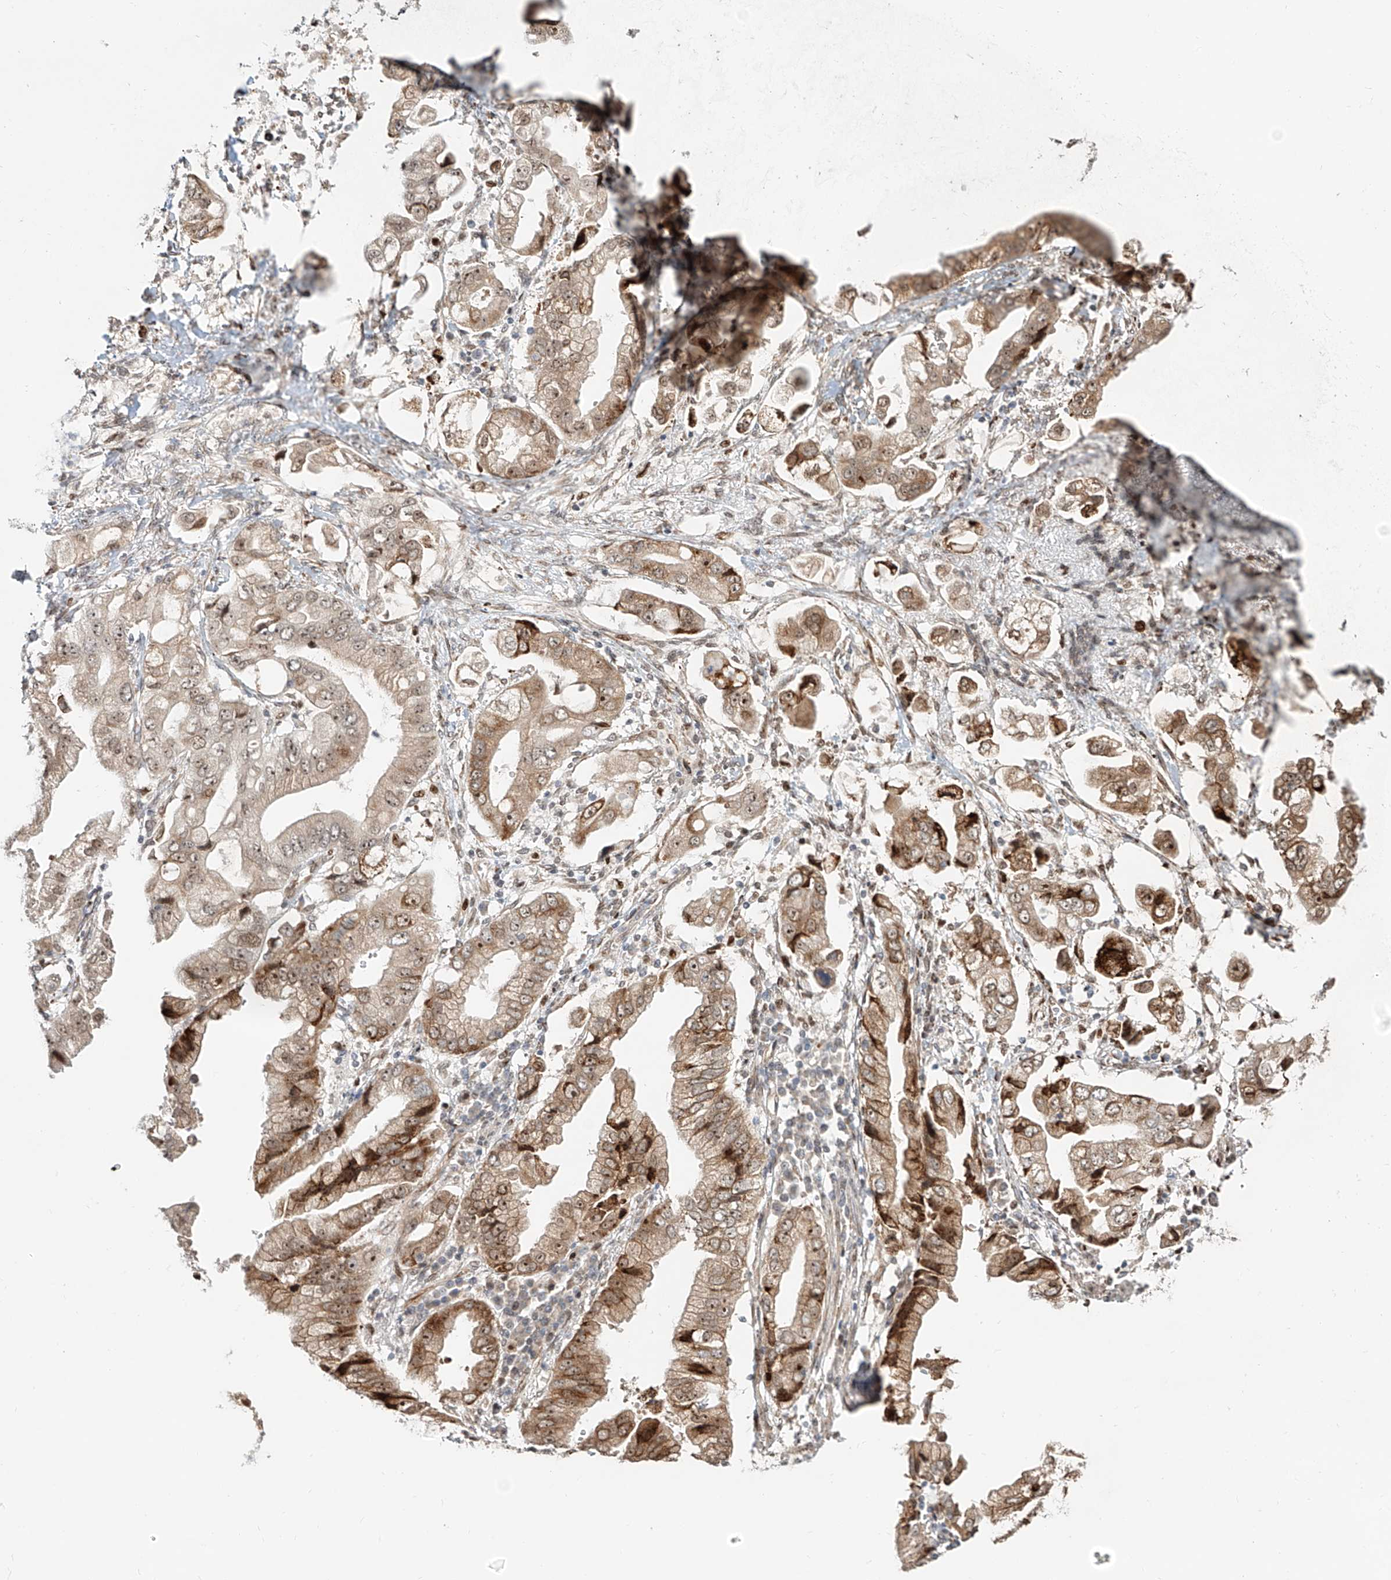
{"staining": {"intensity": "moderate", "quantity": ">75%", "location": "cytoplasmic/membranous,nuclear"}, "tissue": "stomach cancer", "cell_type": "Tumor cells", "image_type": "cancer", "snomed": [{"axis": "morphology", "description": "Adenocarcinoma, NOS"}, {"axis": "topography", "description": "Stomach"}], "caption": "Stomach cancer was stained to show a protein in brown. There is medium levels of moderate cytoplasmic/membranous and nuclear positivity in about >75% of tumor cells. The staining was performed using DAB (3,3'-diaminobenzidine), with brown indicating positive protein expression. Nuclei are stained blue with hematoxylin.", "gene": "ZNF710", "patient": {"sex": "male", "age": 62}}